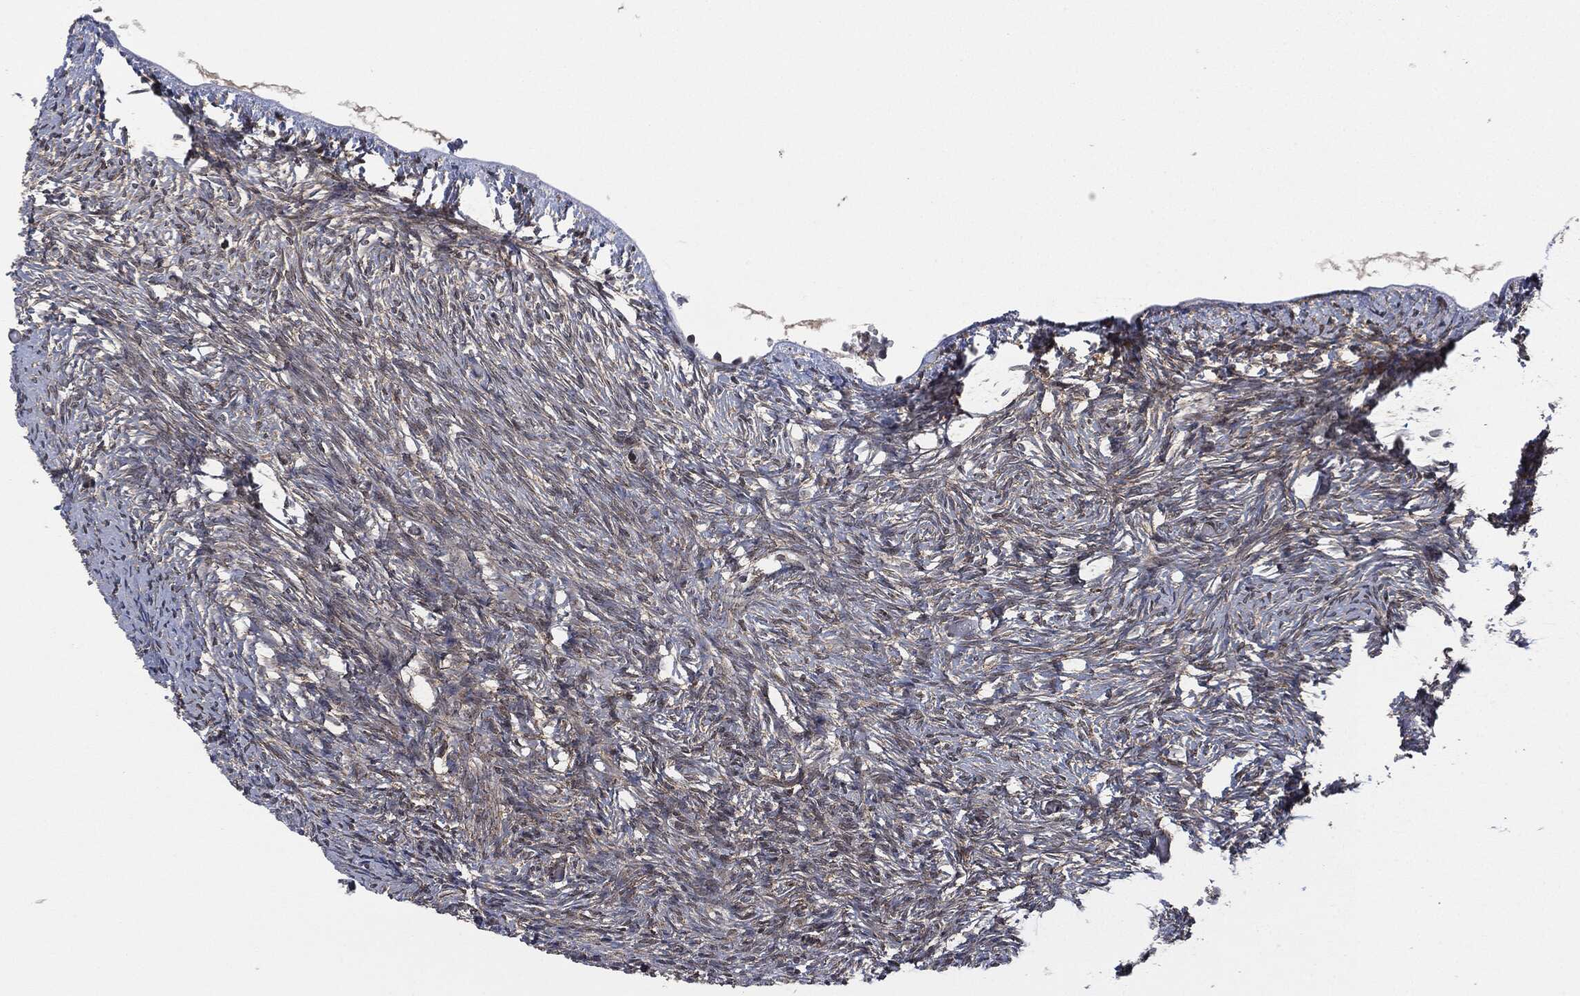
{"staining": {"intensity": "strong", "quantity": ">75%", "location": "cytoplasmic/membranous"}, "tissue": "ovary", "cell_type": "Follicle cells", "image_type": "normal", "snomed": [{"axis": "morphology", "description": "Normal tissue, NOS"}, {"axis": "topography", "description": "Ovary"}], "caption": "Brown immunohistochemical staining in normal human ovary displays strong cytoplasmic/membranous positivity in about >75% of follicle cells.", "gene": "HRAS", "patient": {"sex": "female", "age": 39}}